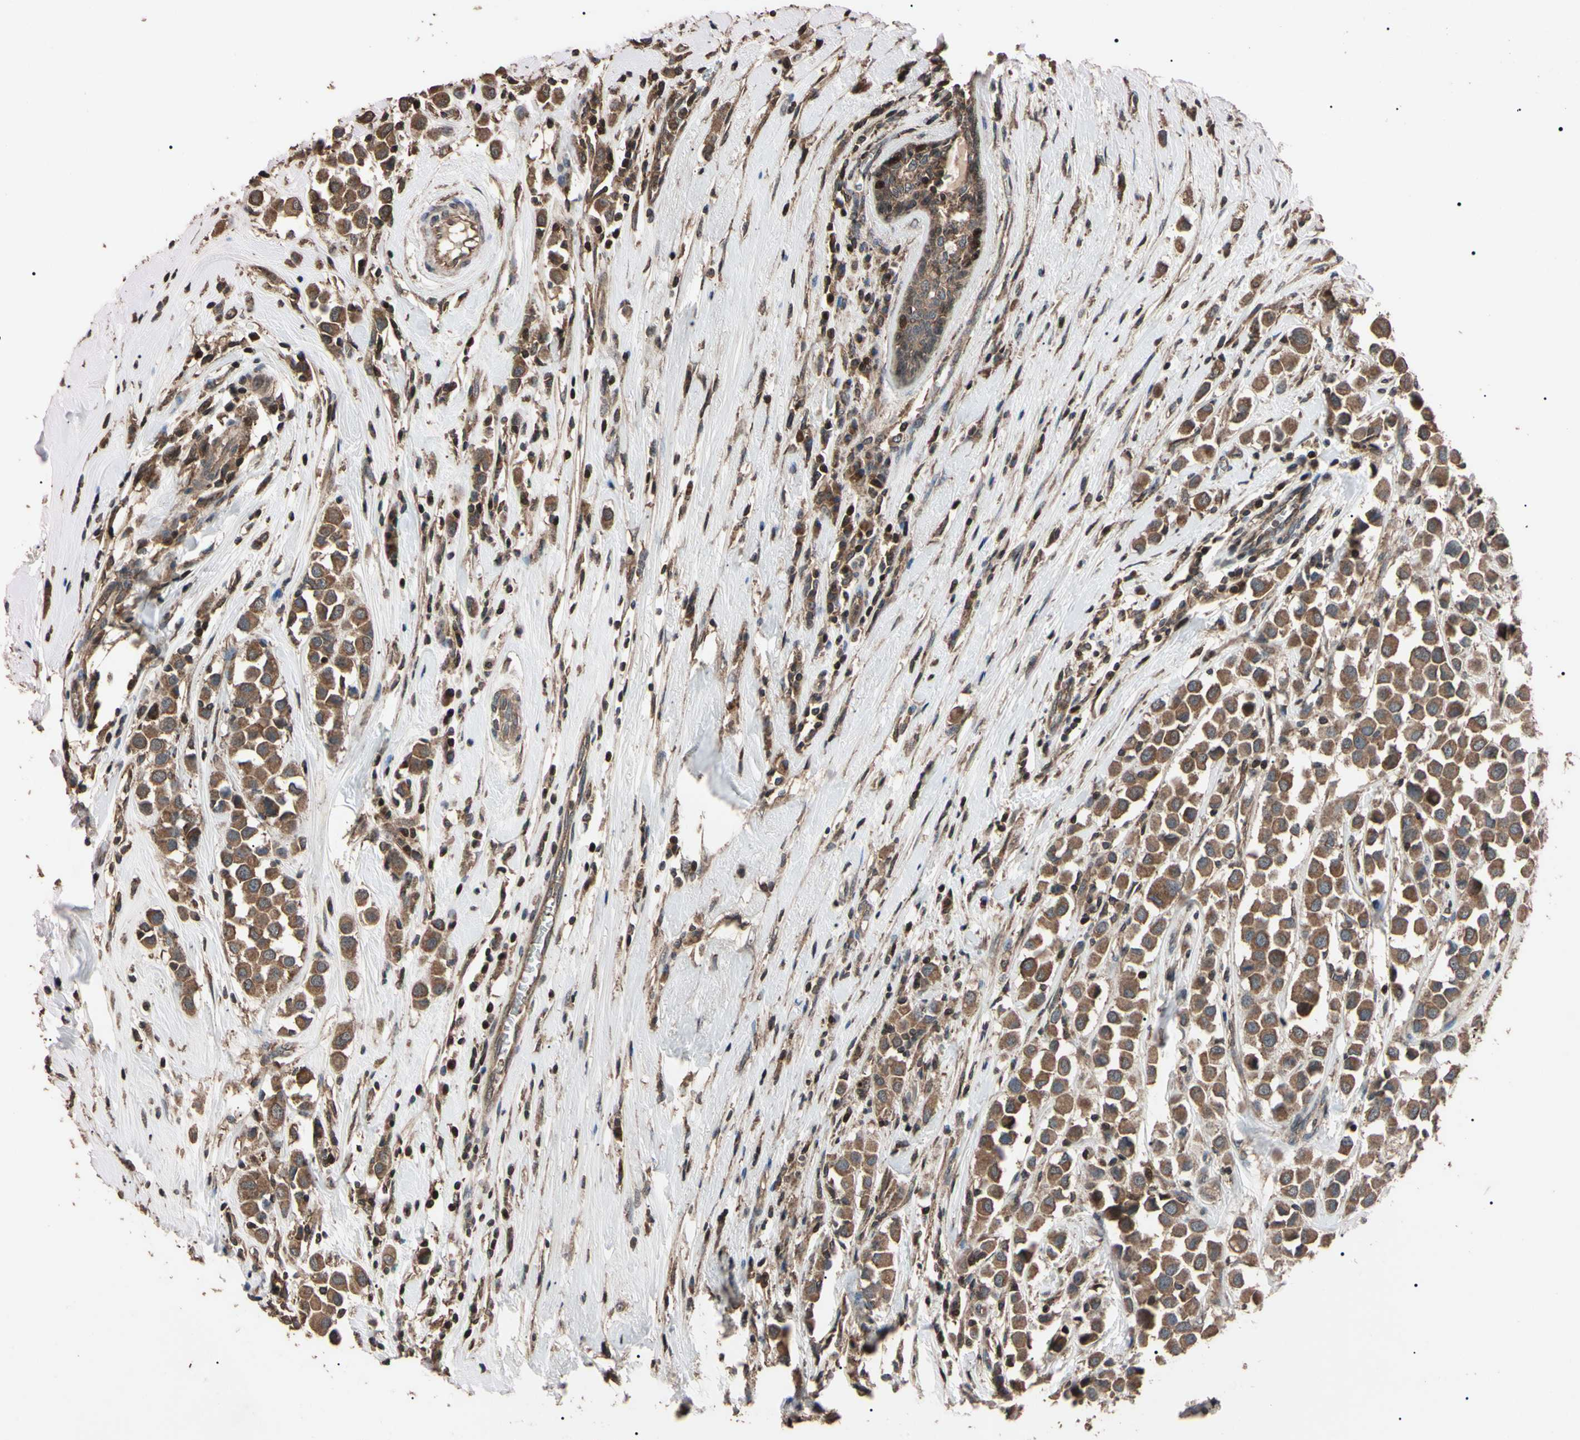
{"staining": {"intensity": "moderate", "quantity": ">75%", "location": "cytoplasmic/membranous"}, "tissue": "breast cancer", "cell_type": "Tumor cells", "image_type": "cancer", "snomed": [{"axis": "morphology", "description": "Duct carcinoma"}, {"axis": "topography", "description": "Breast"}], "caption": "Moderate cytoplasmic/membranous staining is appreciated in about >75% of tumor cells in invasive ductal carcinoma (breast).", "gene": "TNFRSF1A", "patient": {"sex": "female", "age": 61}}